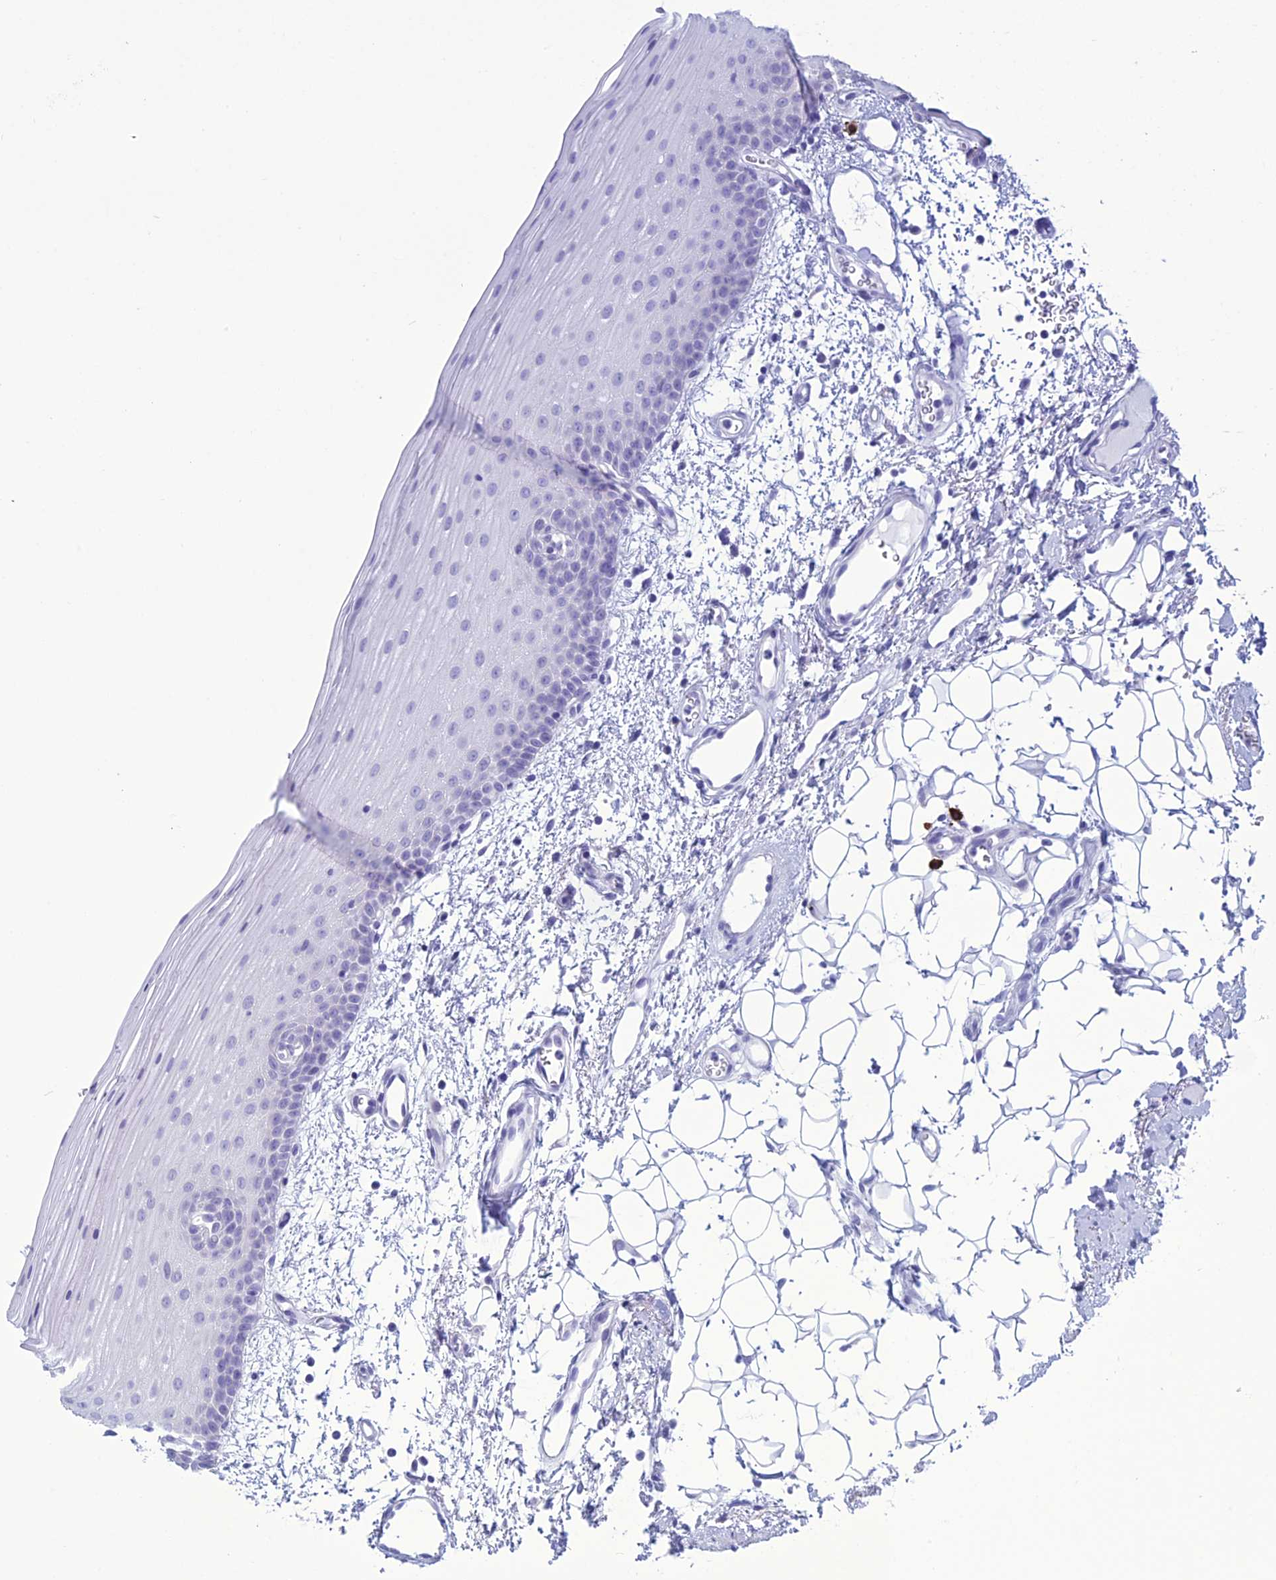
{"staining": {"intensity": "negative", "quantity": "none", "location": "none"}, "tissue": "oral mucosa", "cell_type": "Squamous epithelial cells", "image_type": "normal", "snomed": [{"axis": "morphology", "description": "Normal tissue, NOS"}, {"axis": "topography", "description": "Oral tissue"}], "caption": "A high-resolution histopathology image shows immunohistochemistry staining of normal oral mucosa, which exhibits no significant staining in squamous epithelial cells. Brightfield microscopy of immunohistochemistry stained with DAB (brown) and hematoxylin (blue), captured at high magnification.", "gene": "MZB1", "patient": {"sex": "male", "age": 68}}